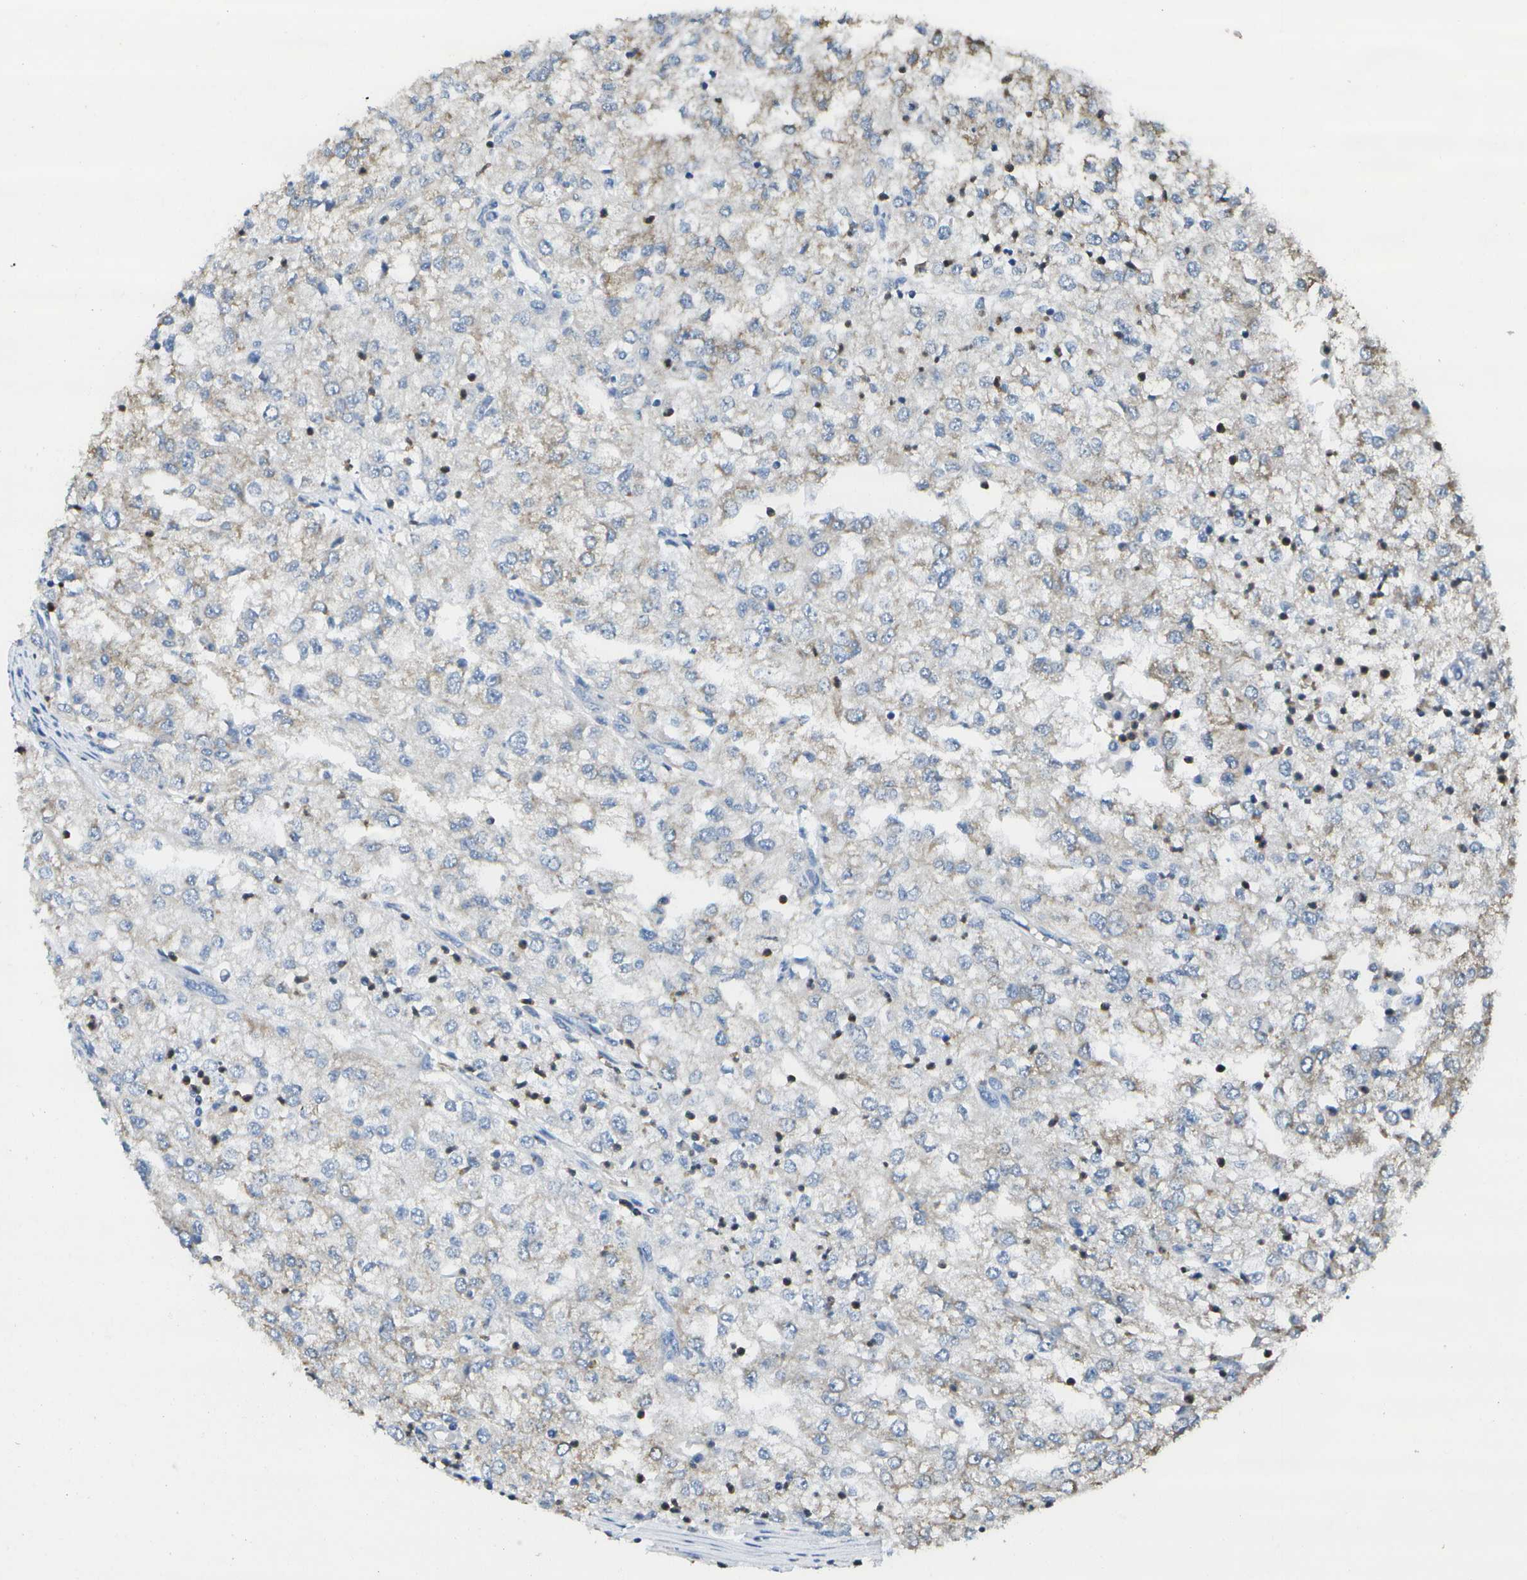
{"staining": {"intensity": "weak", "quantity": "25%-75%", "location": "cytoplasmic/membranous"}, "tissue": "renal cancer", "cell_type": "Tumor cells", "image_type": "cancer", "snomed": [{"axis": "morphology", "description": "Adenocarcinoma, NOS"}, {"axis": "topography", "description": "Kidney"}], "caption": "DAB immunohistochemical staining of human adenocarcinoma (renal) reveals weak cytoplasmic/membranous protein positivity in about 25%-75% of tumor cells.", "gene": "DSE", "patient": {"sex": "female", "age": 54}}